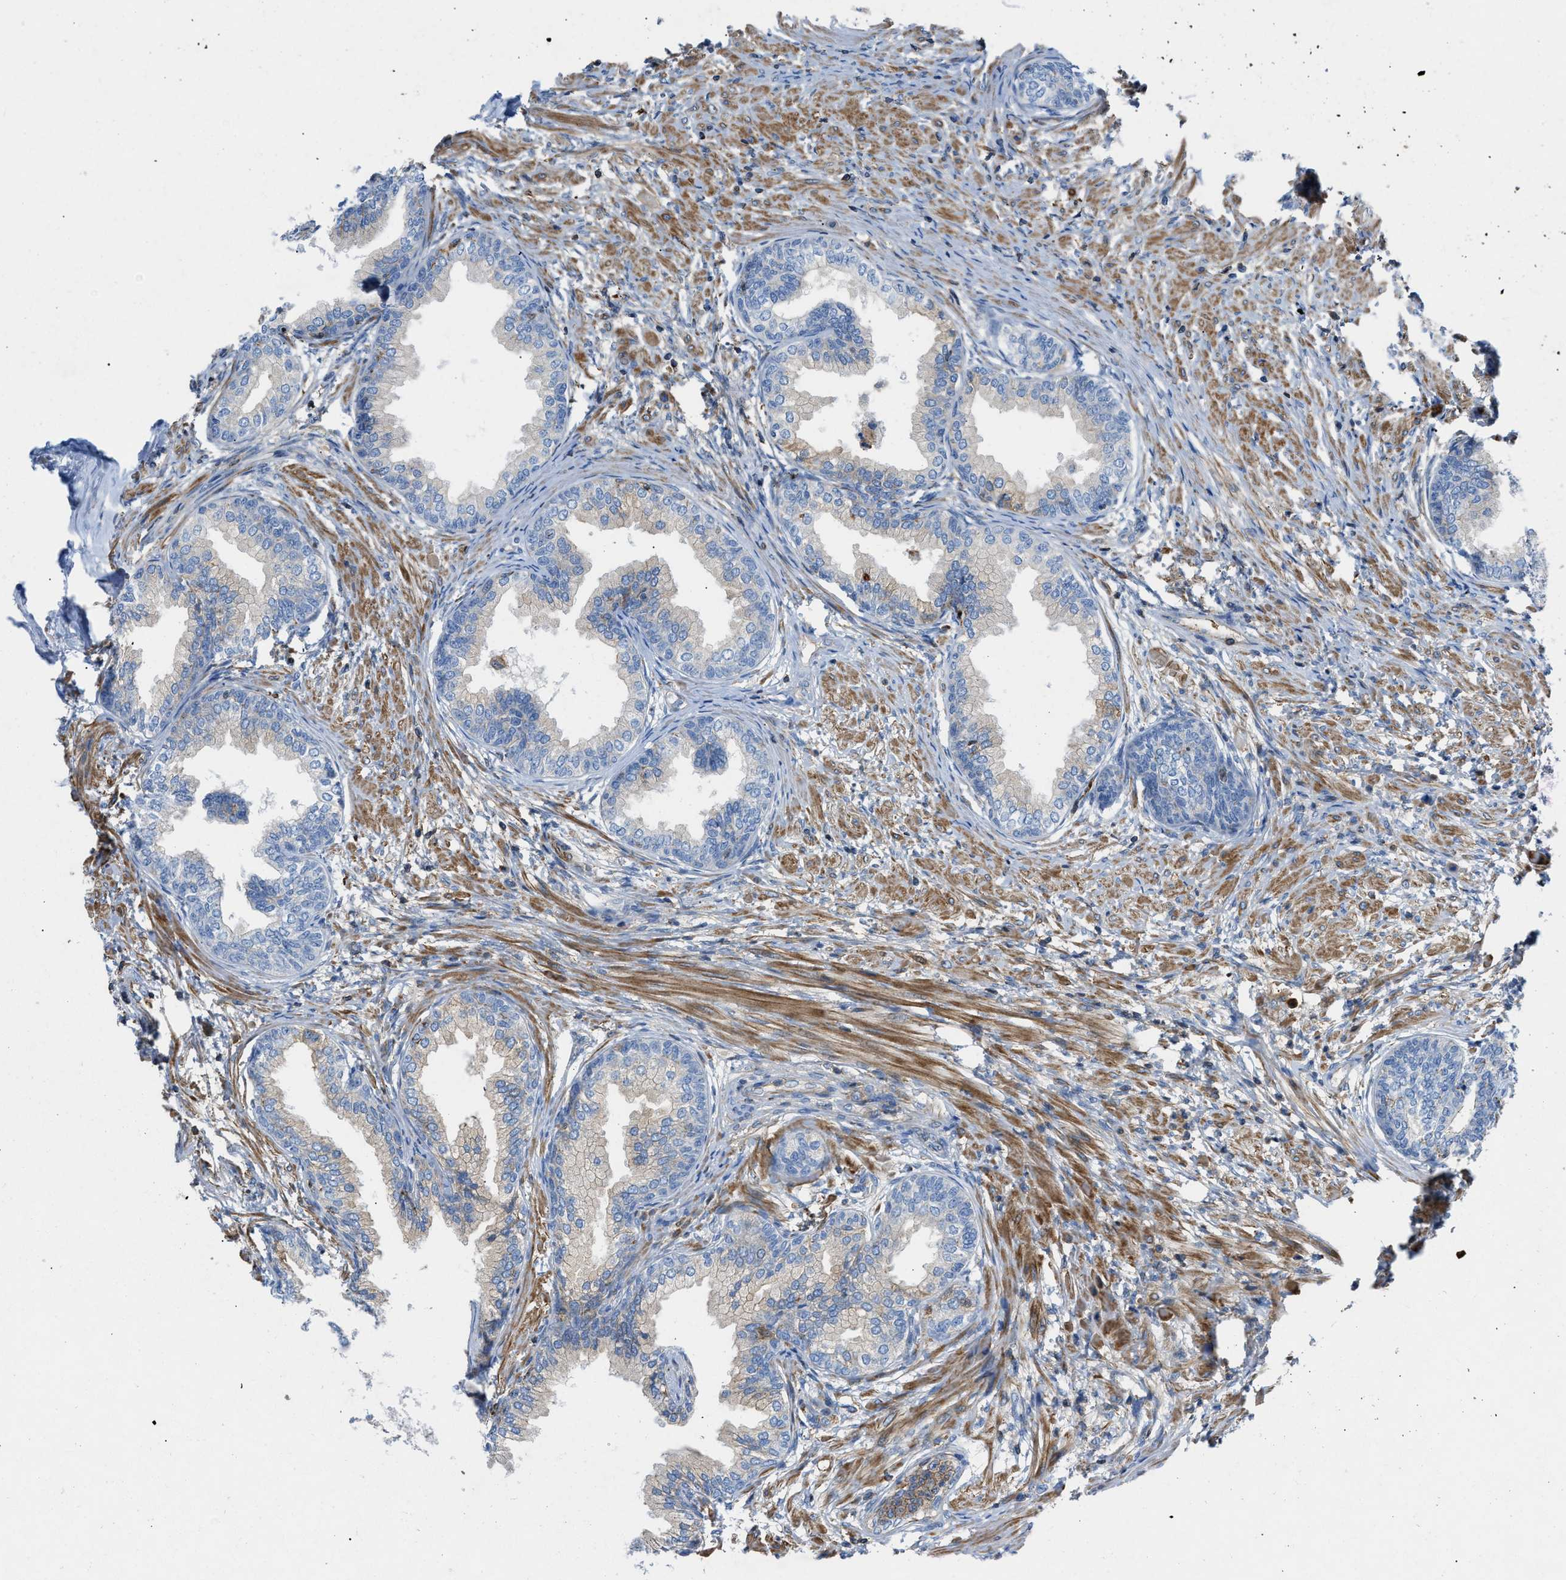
{"staining": {"intensity": "weak", "quantity": "25%-75%", "location": "cytoplasmic/membranous"}, "tissue": "prostate", "cell_type": "Glandular cells", "image_type": "normal", "snomed": [{"axis": "morphology", "description": "Normal tissue, NOS"}, {"axis": "topography", "description": "Prostate"}], "caption": "This histopathology image demonstrates IHC staining of unremarkable human prostate, with low weak cytoplasmic/membranous positivity in about 25%-75% of glandular cells.", "gene": "ATP6V0D1", "patient": {"sex": "male", "age": 76}}